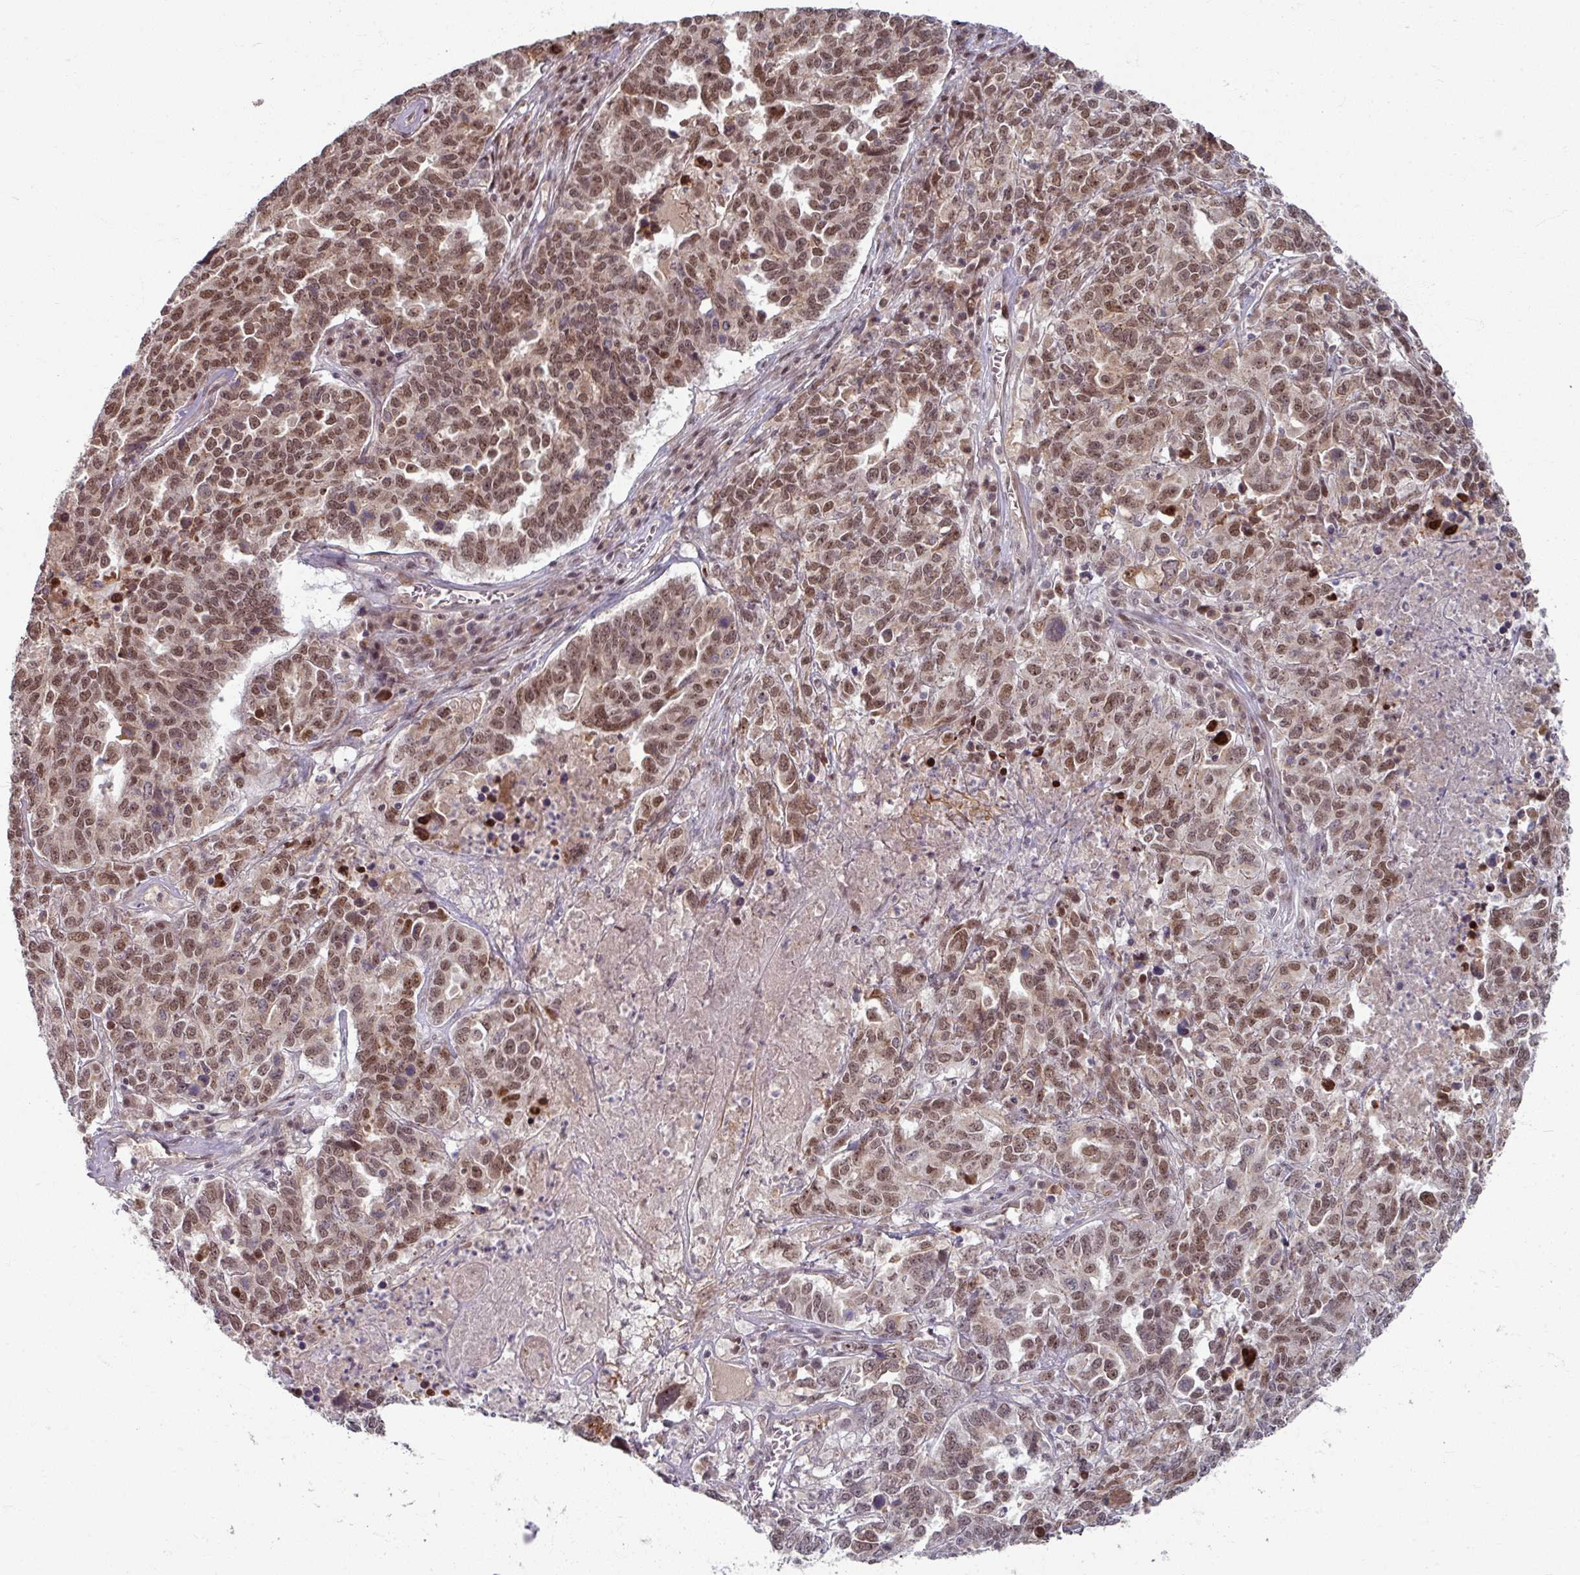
{"staining": {"intensity": "moderate", "quantity": ">75%", "location": "cytoplasmic/membranous,nuclear"}, "tissue": "ovarian cancer", "cell_type": "Tumor cells", "image_type": "cancer", "snomed": [{"axis": "morphology", "description": "Carcinoma, endometroid"}, {"axis": "topography", "description": "Ovary"}], "caption": "A brown stain highlights moderate cytoplasmic/membranous and nuclear expression of a protein in human ovarian endometroid carcinoma tumor cells.", "gene": "KLC3", "patient": {"sex": "female", "age": 62}}